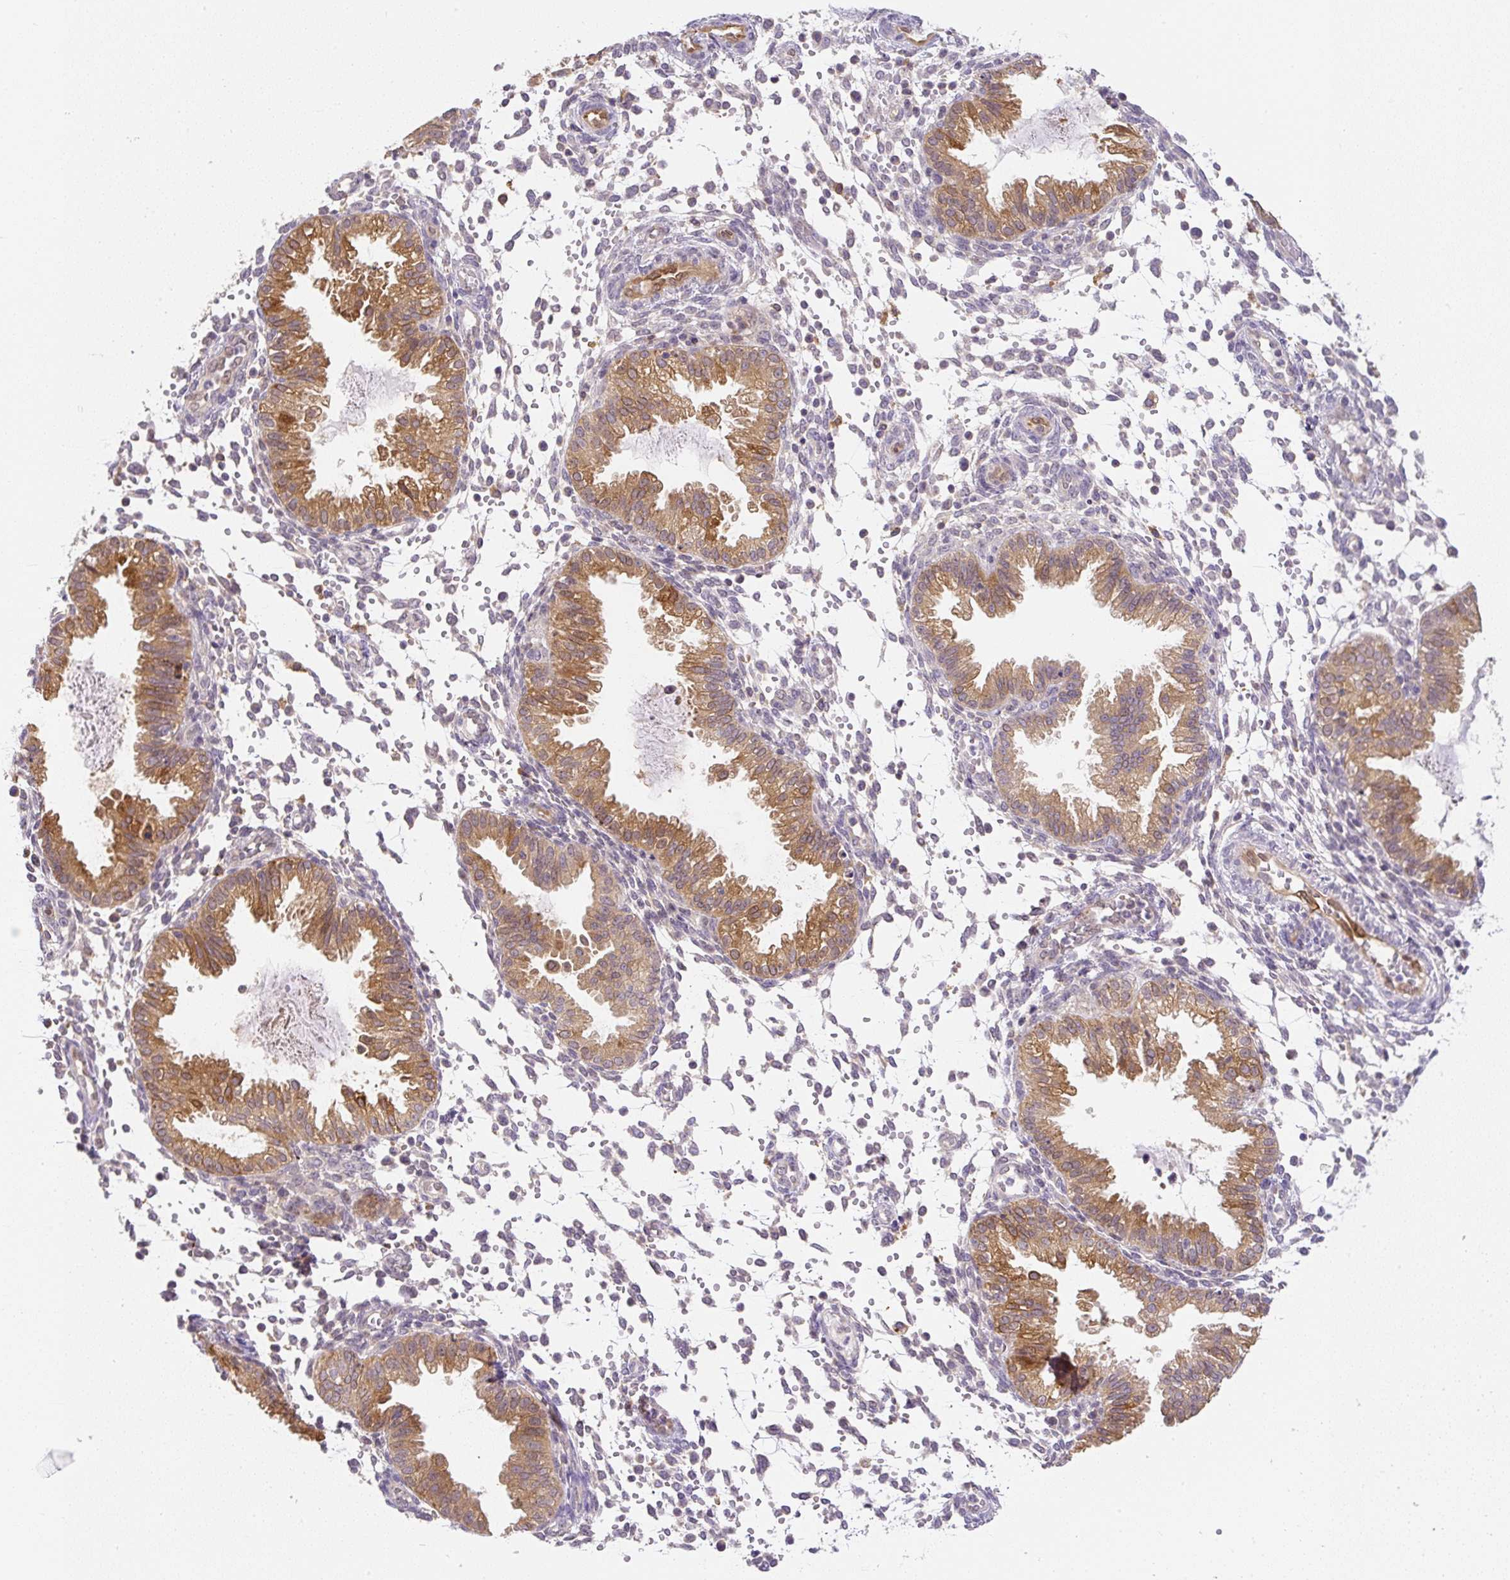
{"staining": {"intensity": "negative", "quantity": "none", "location": "none"}, "tissue": "endometrium", "cell_type": "Cells in endometrial stroma", "image_type": "normal", "snomed": [{"axis": "morphology", "description": "Normal tissue, NOS"}, {"axis": "topography", "description": "Endometrium"}], "caption": "DAB (3,3'-diaminobenzidine) immunohistochemical staining of normal human endometrium exhibits no significant staining in cells in endometrial stroma.", "gene": "PLA2G4A", "patient": {"sex": "female", "age": 33}}